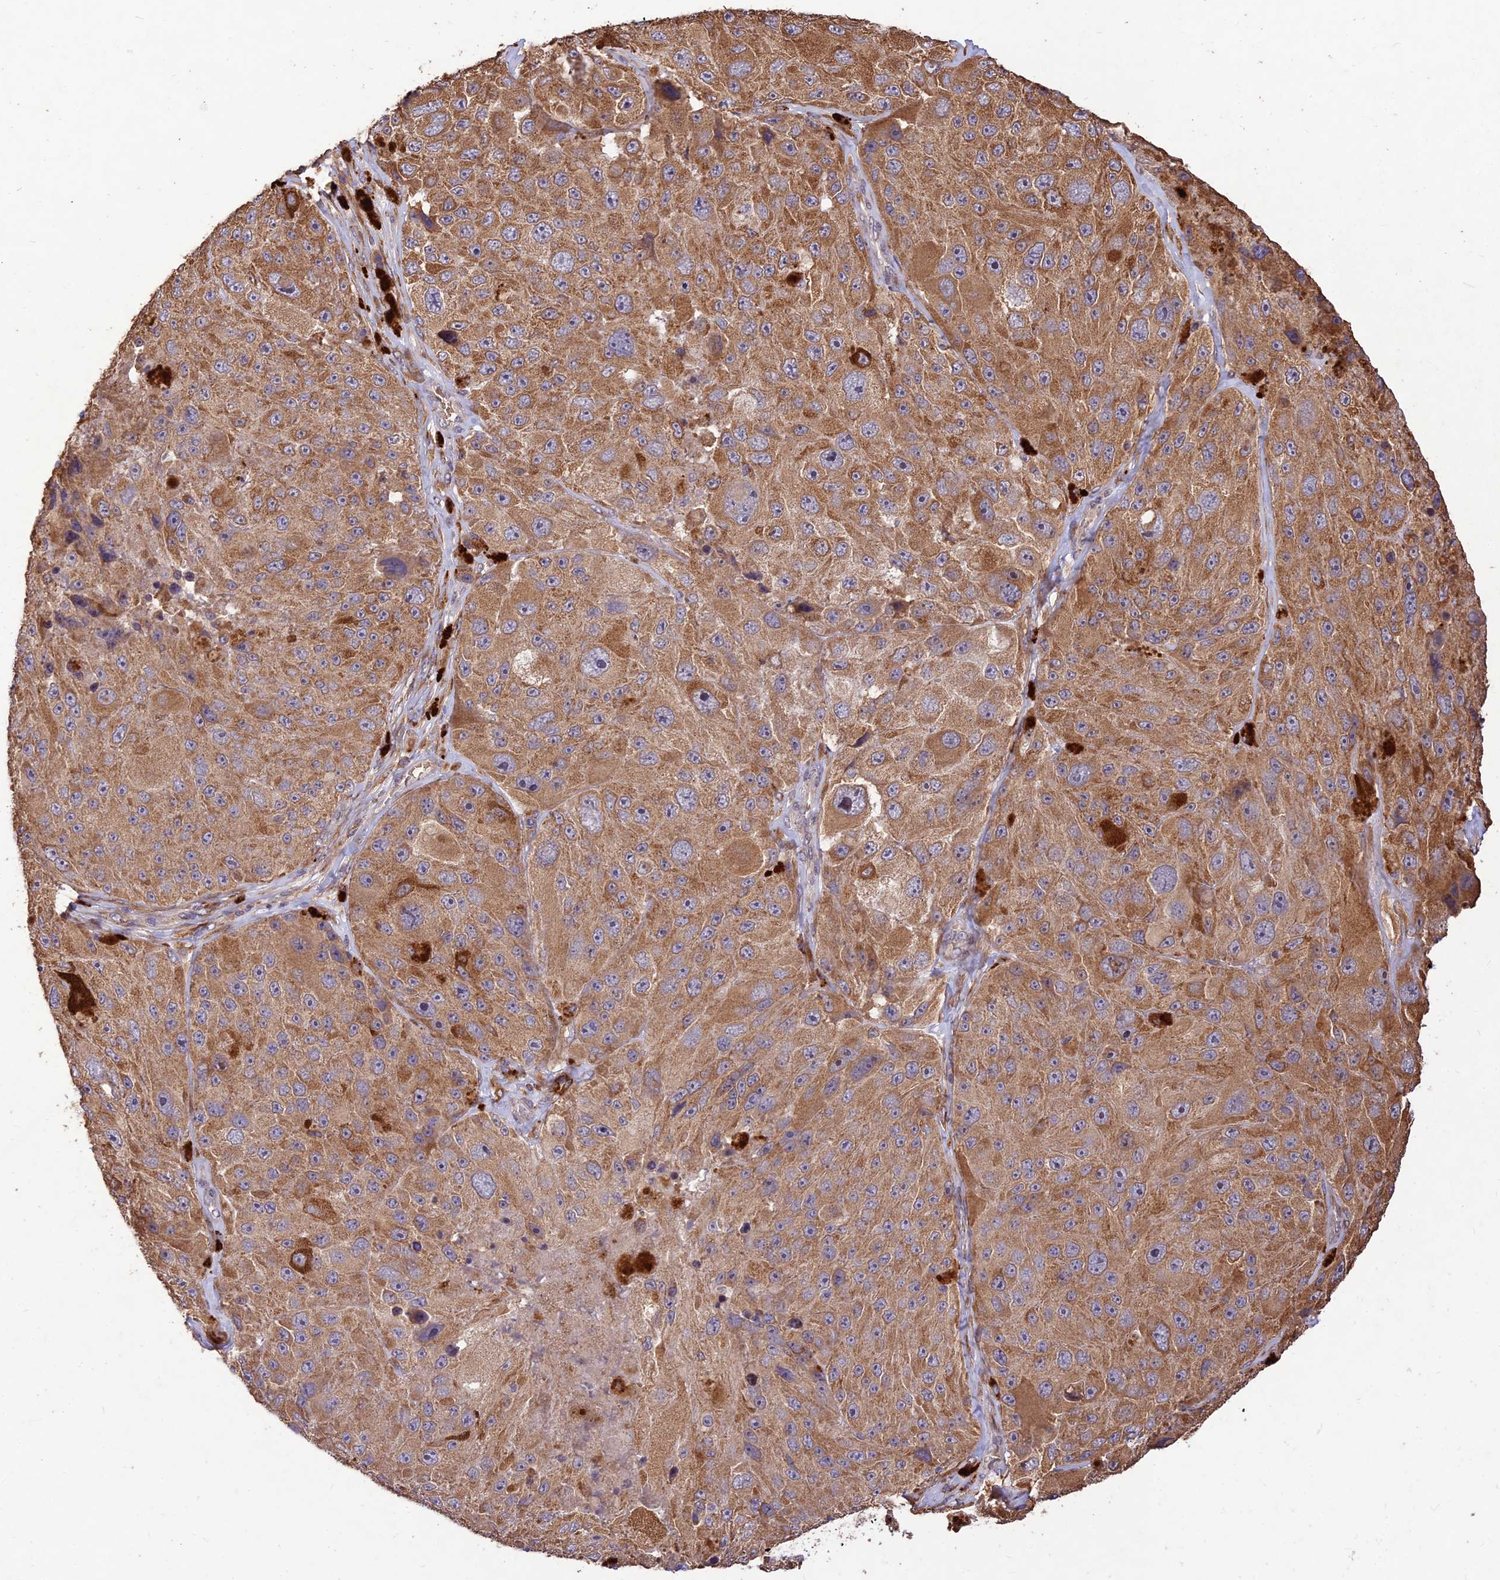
{"staining": {"intensity": "moderate", "quantity": ">75%", "location": "cytoplasmic/membranous"}, "tissue": "melanoma", "cell_type": "Tumor cells", "image_type": "cancer", "snomed": [{"axis": "morphology", "description": "Malignant melanoma, Metastatic site"}, {"axis": "topography", "description": "Lymph node"}], "caption": "IHC of malignant melanoma (metastatic site) demonstrates medium levels of moderate cytoplasmic/membranous expression in approximately >75% of tumor cells.", "gene": "PPP1R11", "patient": {"sex": "male", "age": 62}}